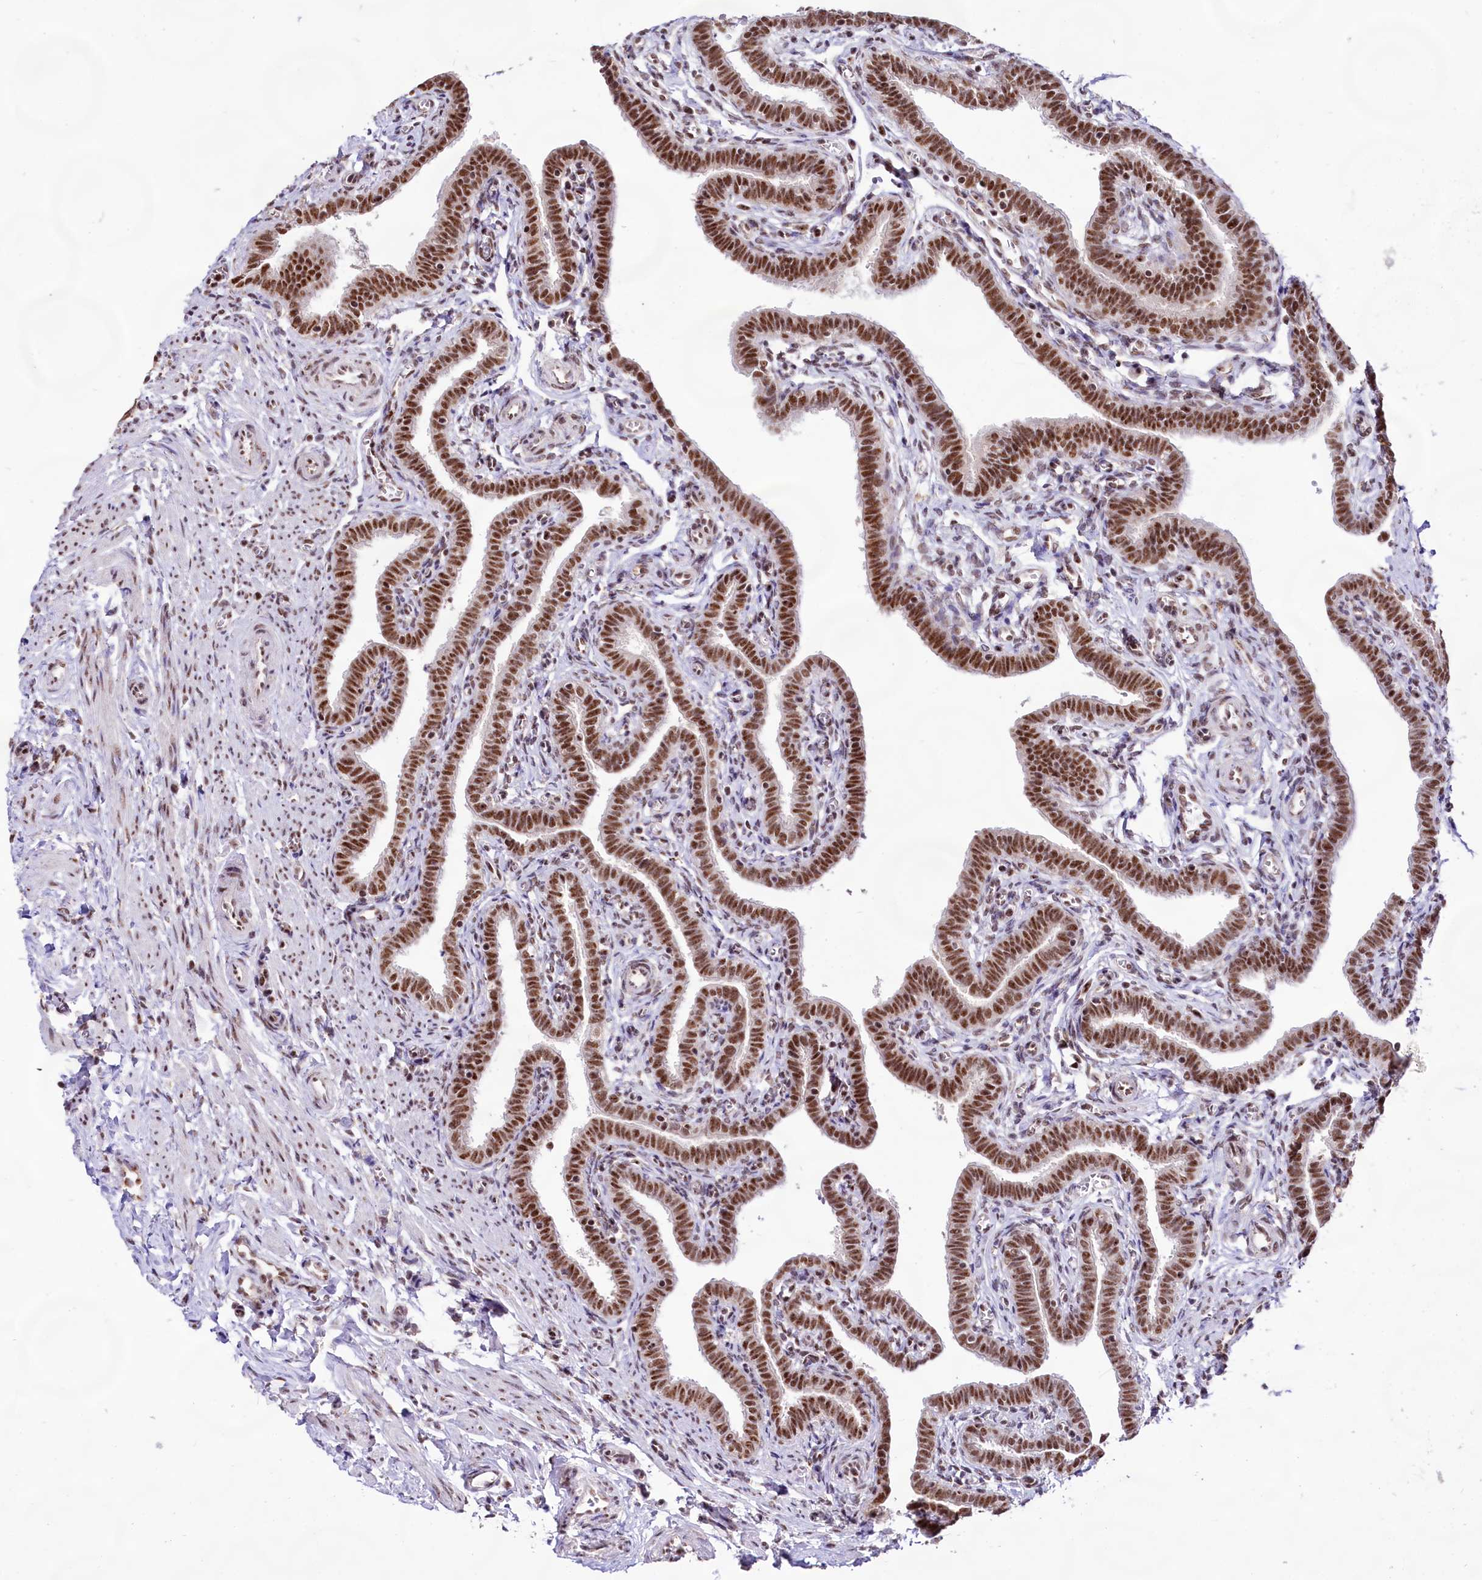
{"staining": {"intensity": "strong", "quantity": ">75%", "location": "nuclear"}, "tissue": "fallopian tube", "cell_type": "Glandular cells", "image_type": "normal", "snomed": [{"axis": "morphology", "description": "Normal tissue, NOS"}, {"axis": "topography", "description": "Fallopian tube"}], "caption": "This histopathology image displays immunohistochemistry (IHC) staining of benign human fallopian tube, with high strong nuclear staining in approximately >75% of glandular cells.", "gene": "HIRA", "patient": {"sex": "female", "age": 36}}